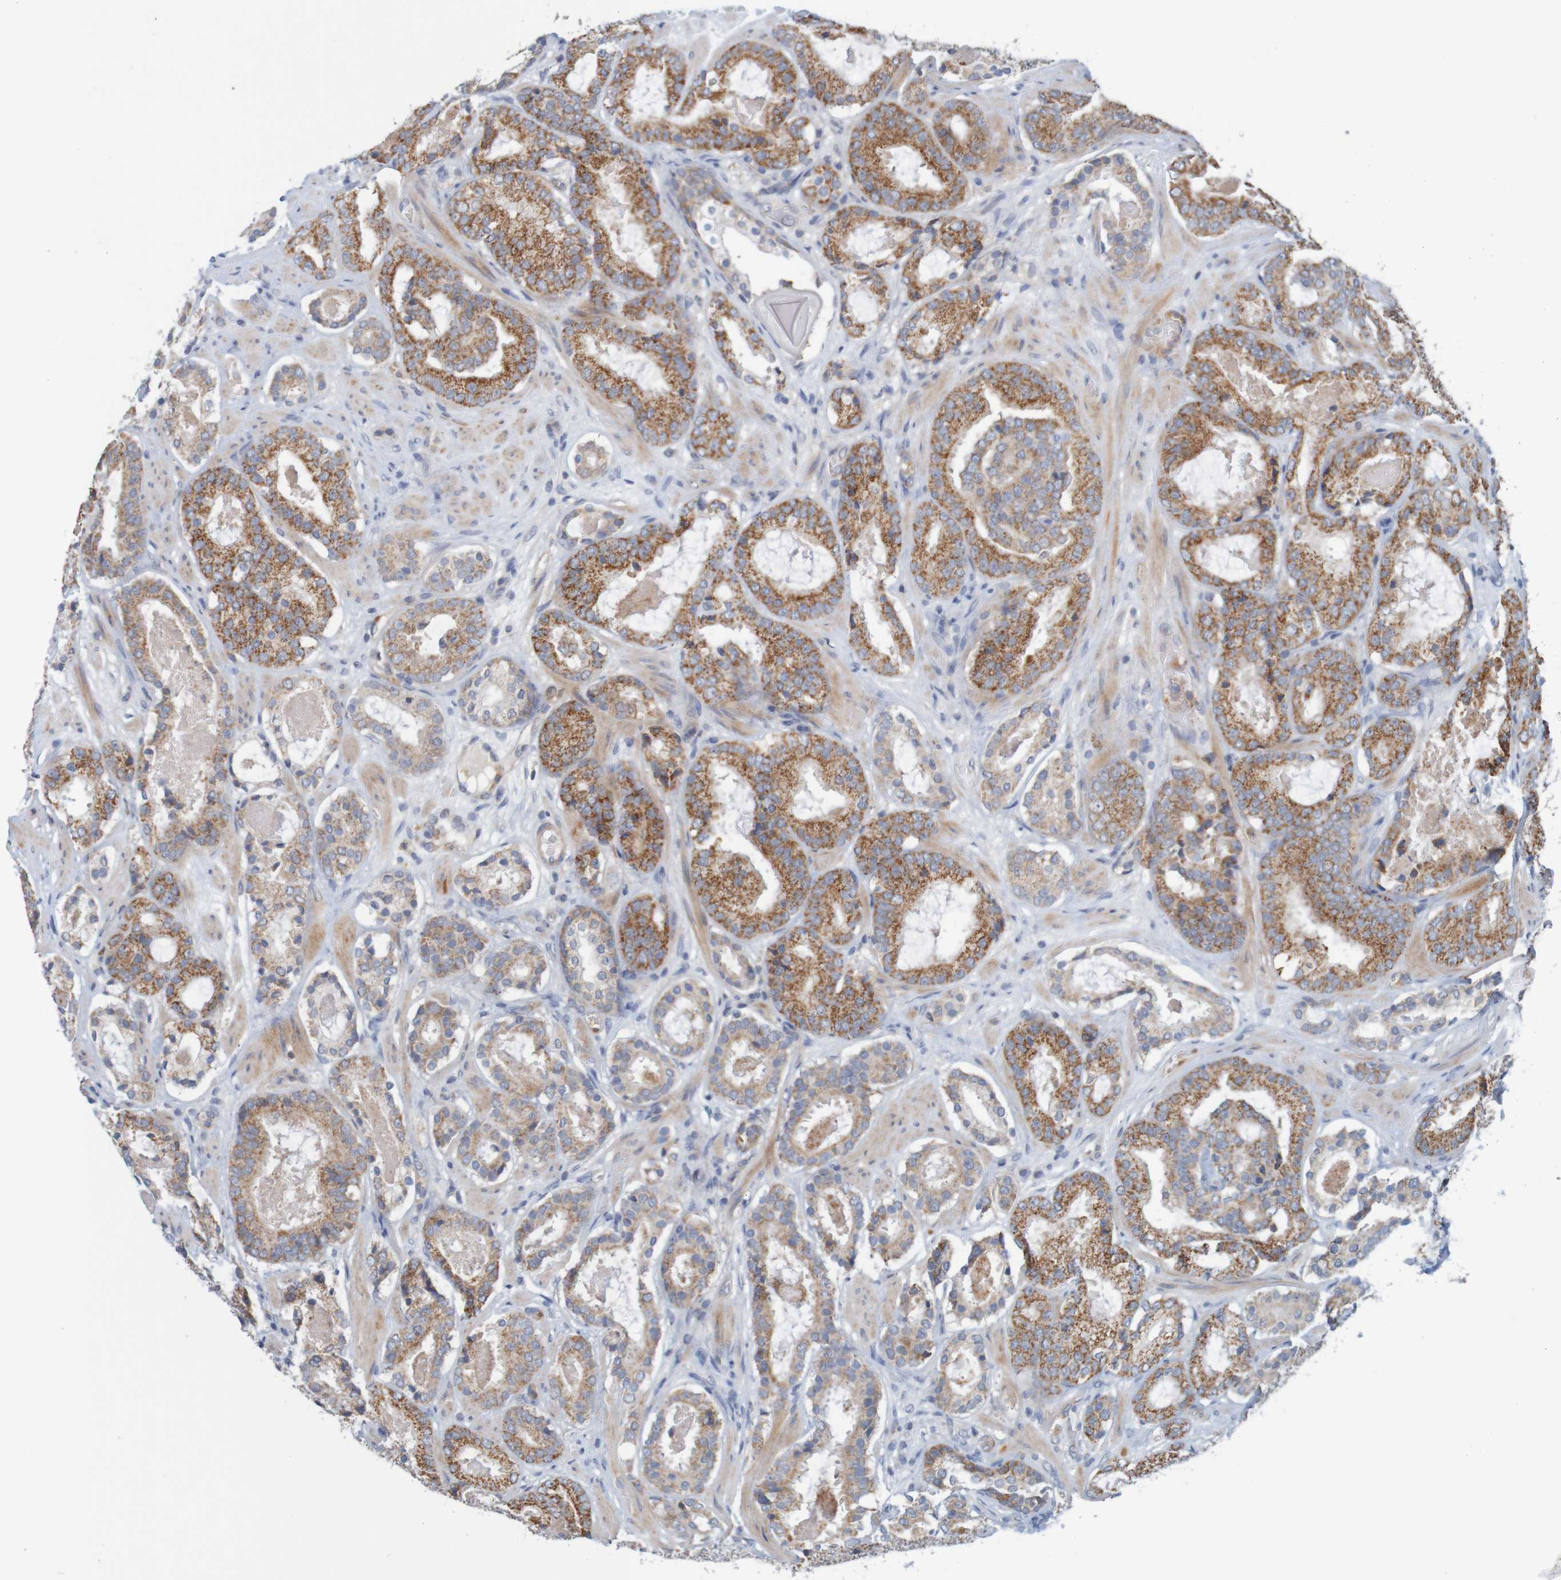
{"staining": {"intensity": "strong", "quantity": ">75%", "location": "cytoplasmic/membranous"}, "tissue": "prostate cancer", "cell_type": "Tumor cells", "image_type": "cancer", "snomed": [{"axis": "morphology", "description": "Adenocarcinoma, Low grade"}, {"axis": "topography", "description": "Prostate"}], "caption": "Prostate adenocarcinoma (low-grade) stained with a protein marker shows strong staining in tumor cells.", "gene": "NAV2", "patient": {"sex": "male", "age": 69}}